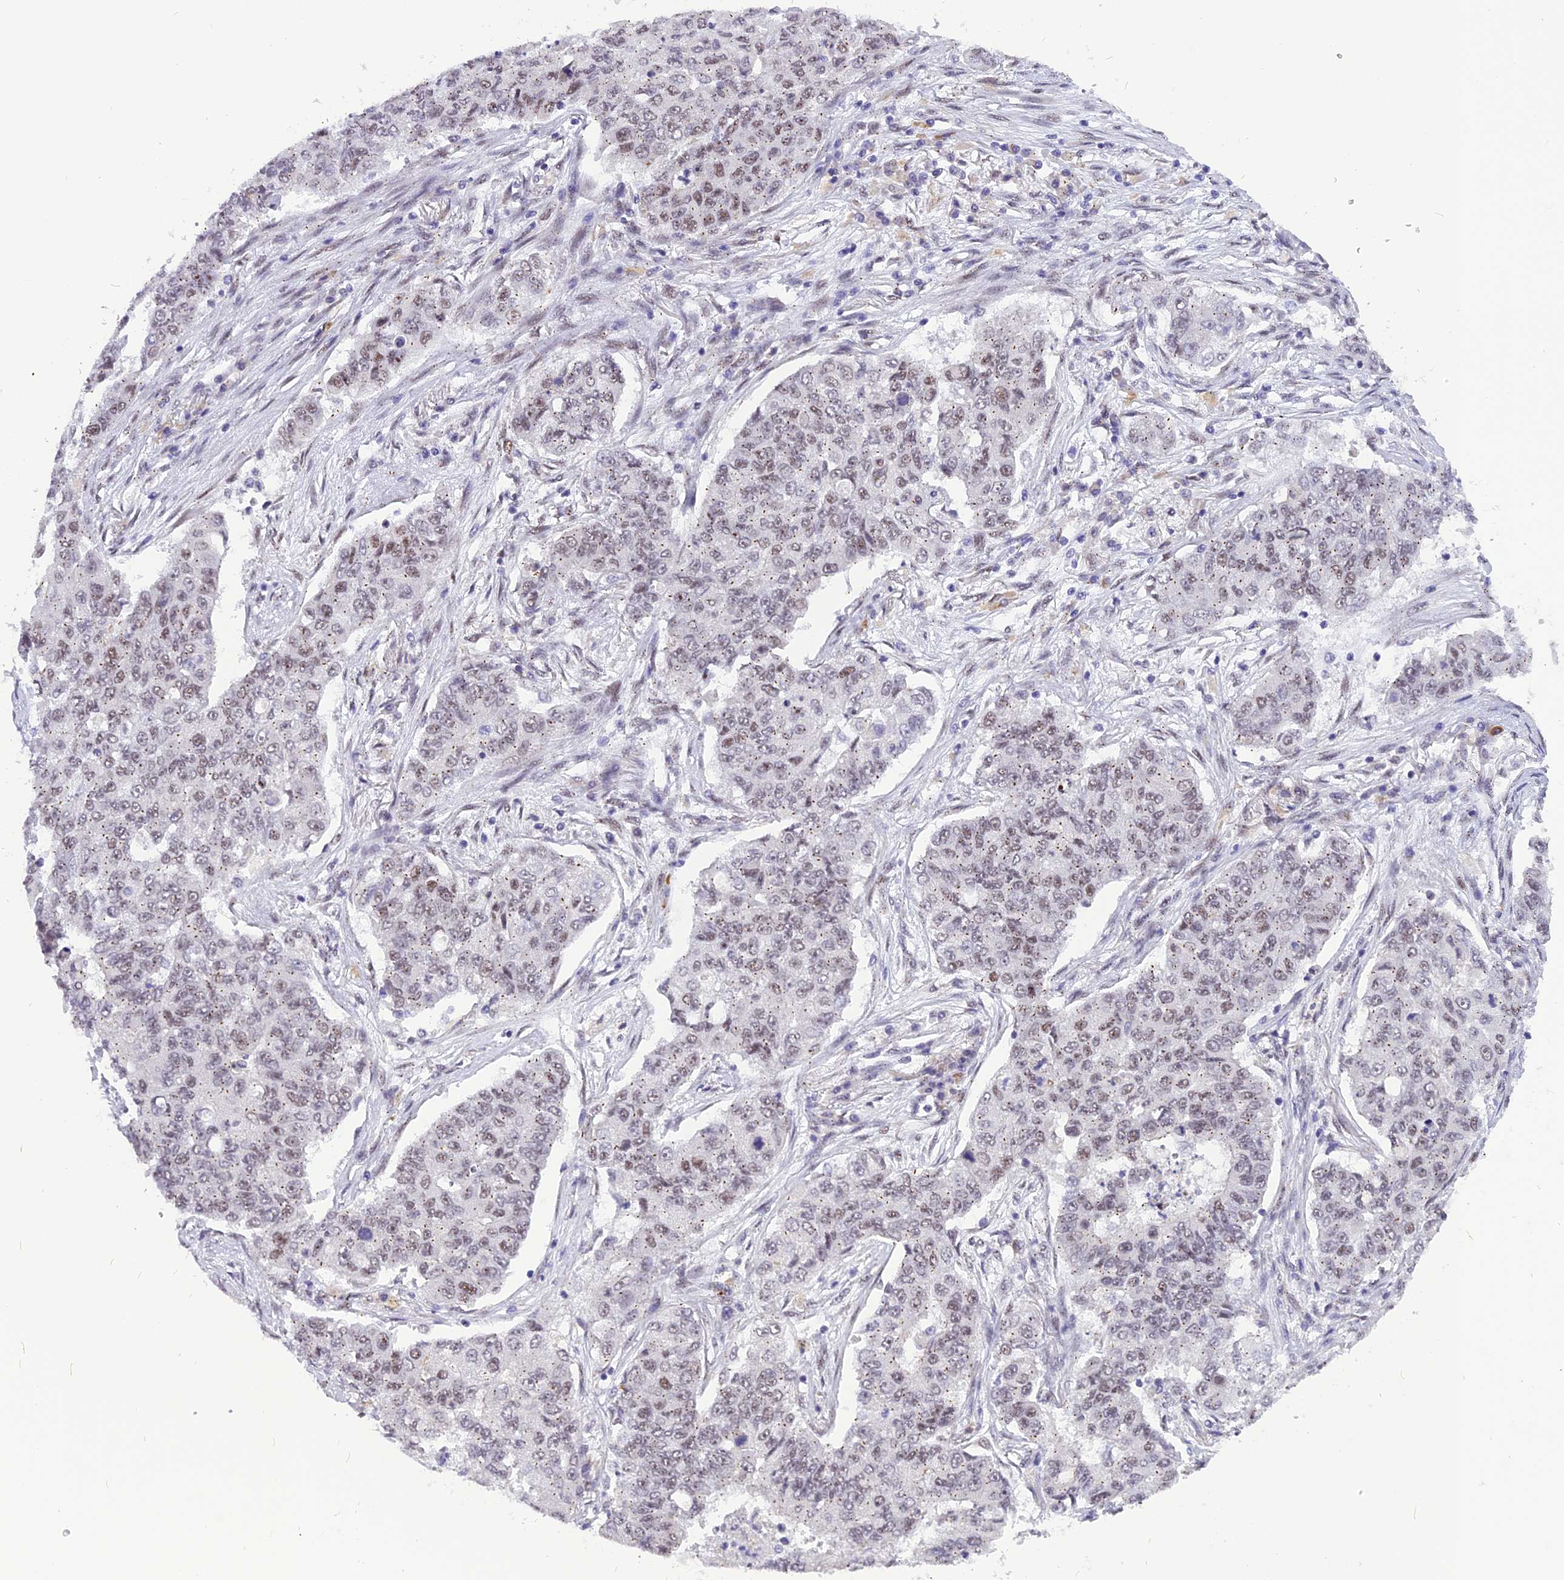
{"staining": {"intensity": "weak", "quantity": "25%-75%", "location": "nuclear"}, "tissue": "lung cancer", "cell_type": "Tumor cells", "image_type": "cancer", "snomed": [{"axis": "morphology", "description": "Squamous cell carcinoma, NOS"}, {"axis": "topography", "description": "Lung"}], "caption": "A photomicrograph of lung cancer (squamous cell carcinoma) stained for a protein exhibits weak nuclear brown staining in tumor cells.", "gene": "IRF2BP1", "patient": {"sex": "male", "age": 74}}